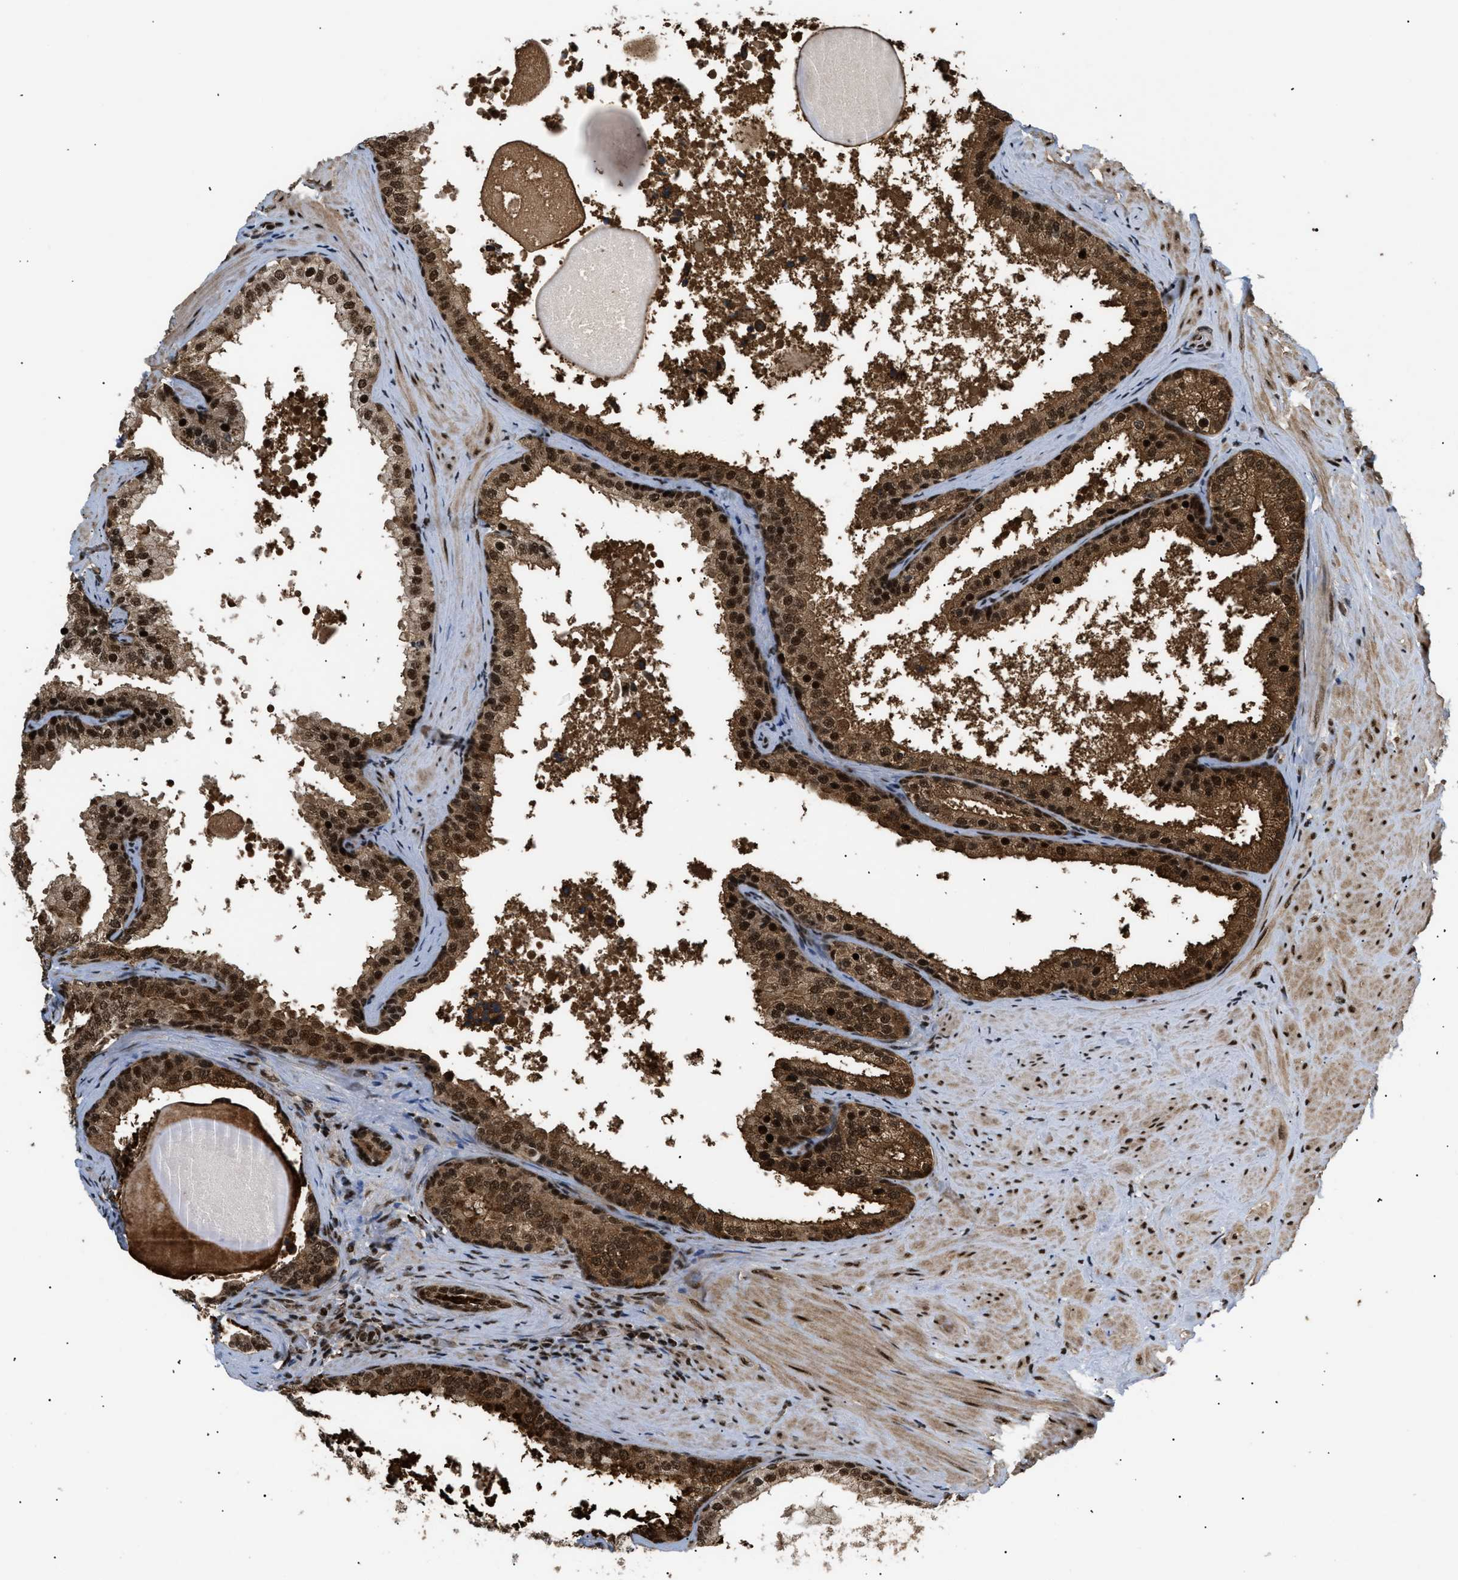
{"staining": {"intensity": "strong", "quantity": ">75%", "location": "cytoplasmic/membranous,nuclear"}, "tissue": "prostate cancer", "cell_type": "Tumor cells", "image_type": "cancer", "snomed": [{"axis": "morphology", "description": "Adenocarcinoma, Low grade"}, {"axis": "topography", "description": "Prostate"}], "caption": "DAB (3,3'-diaminobenzidine) immunohistochemical staining of prostate cancer (low-grade adenocarcinoma) demonstrates strong cytoplasmic/membranous and nuclear protein expression in about >75% of tumor cells.", "gene": "RBM5", "patient": {"sex": "male", "age": 69}}